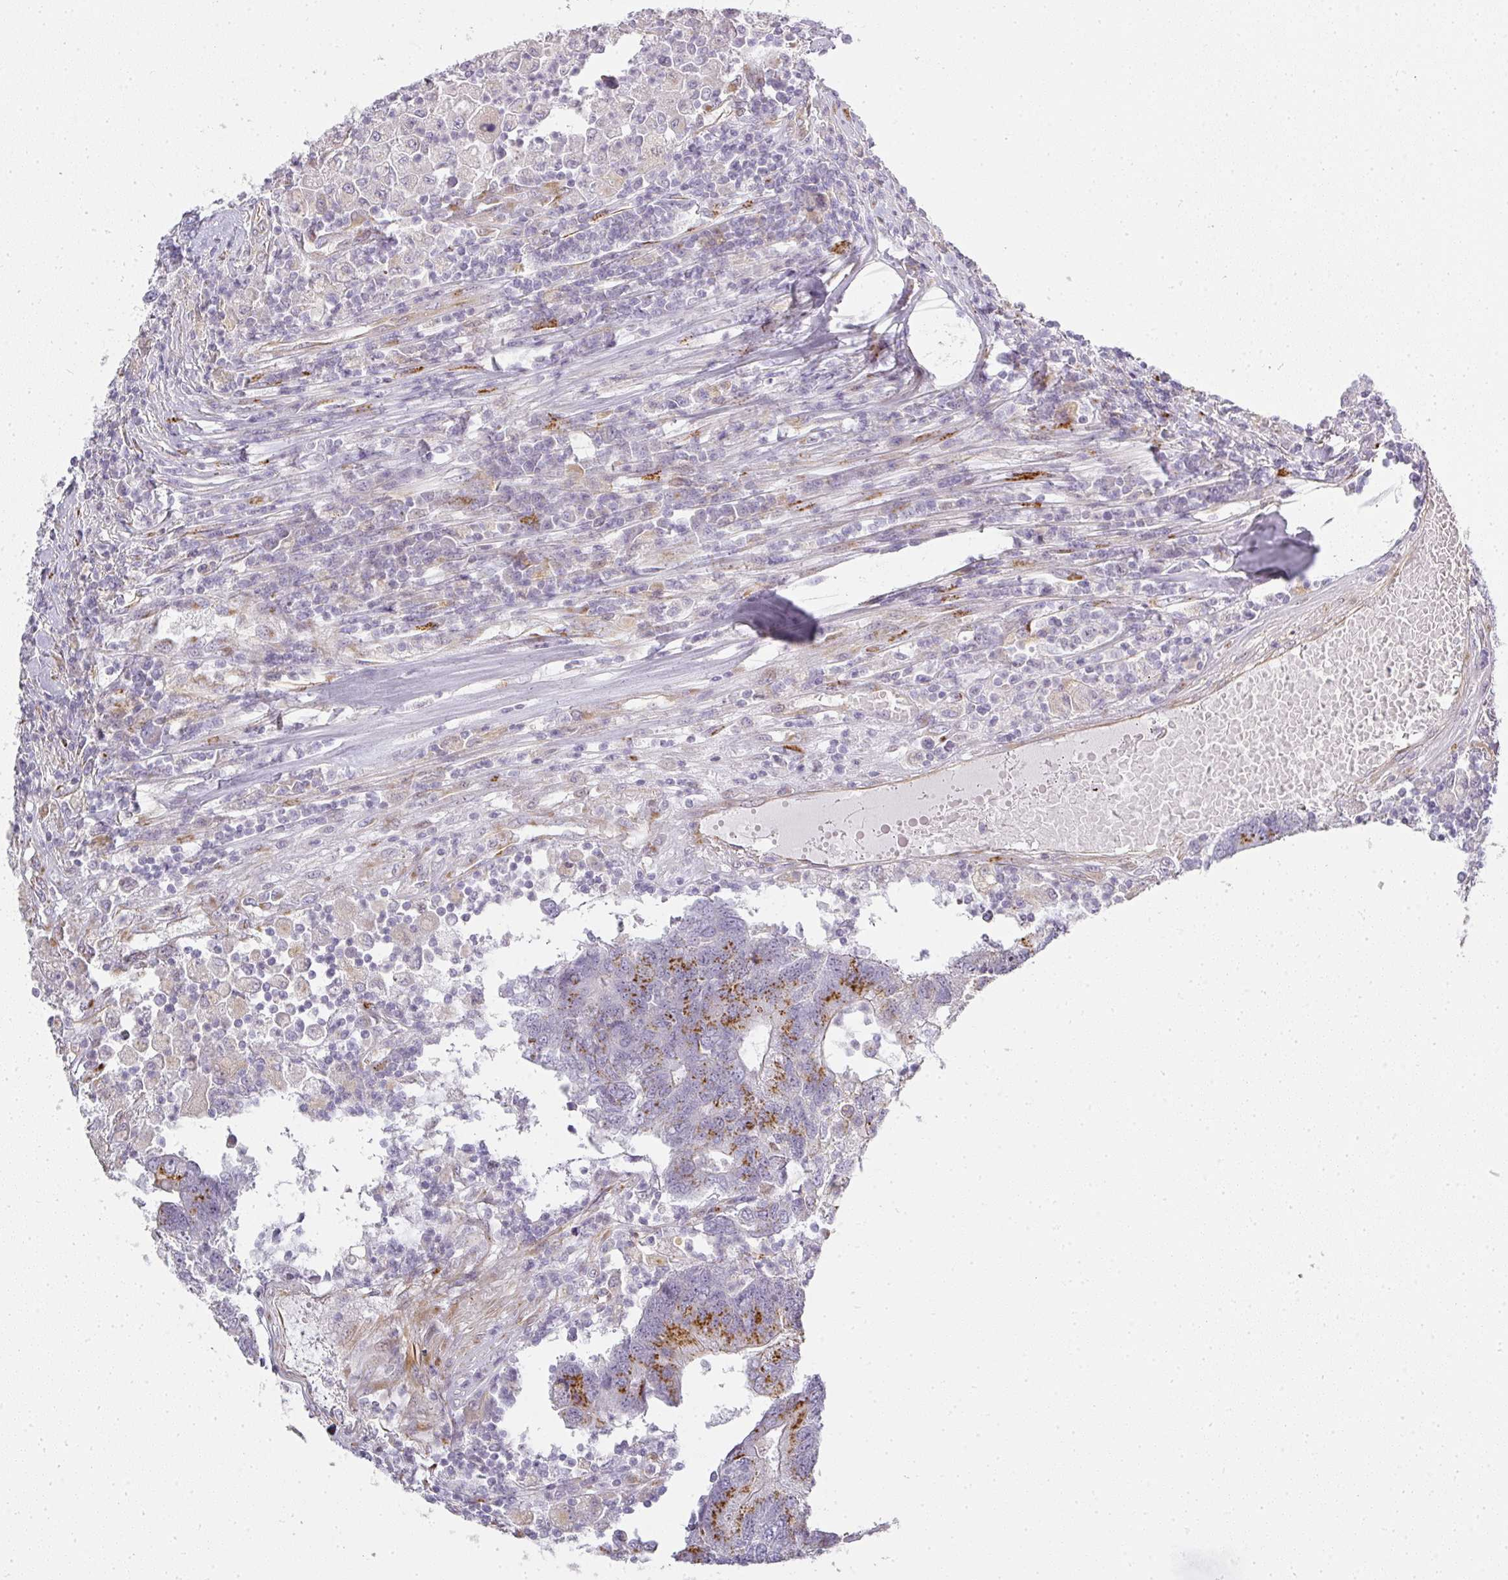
{"staining": {"intensity": "moderate", "quantity": "<25%", "location": "cytoplasmic/membranous"}, "tissue": "colorectal cancer", "cell_type": "Tumor cells", "image_type": "cancer", "snomed": [{"axis": "morphology", "description": "Adenocarcinoma, NOS"}, {"axis": "topography", "description": "Colon"}], "caption": "This is a photomicrograph of immunohistochemistry (IHC) staining of colorectal cancer (adenocarcinoma), which shows moderate staining in the cytoplasmic/membranous of tumor cells.", "gene": "ATP8B2", "patient": {"sex": "female", "age": 48}}